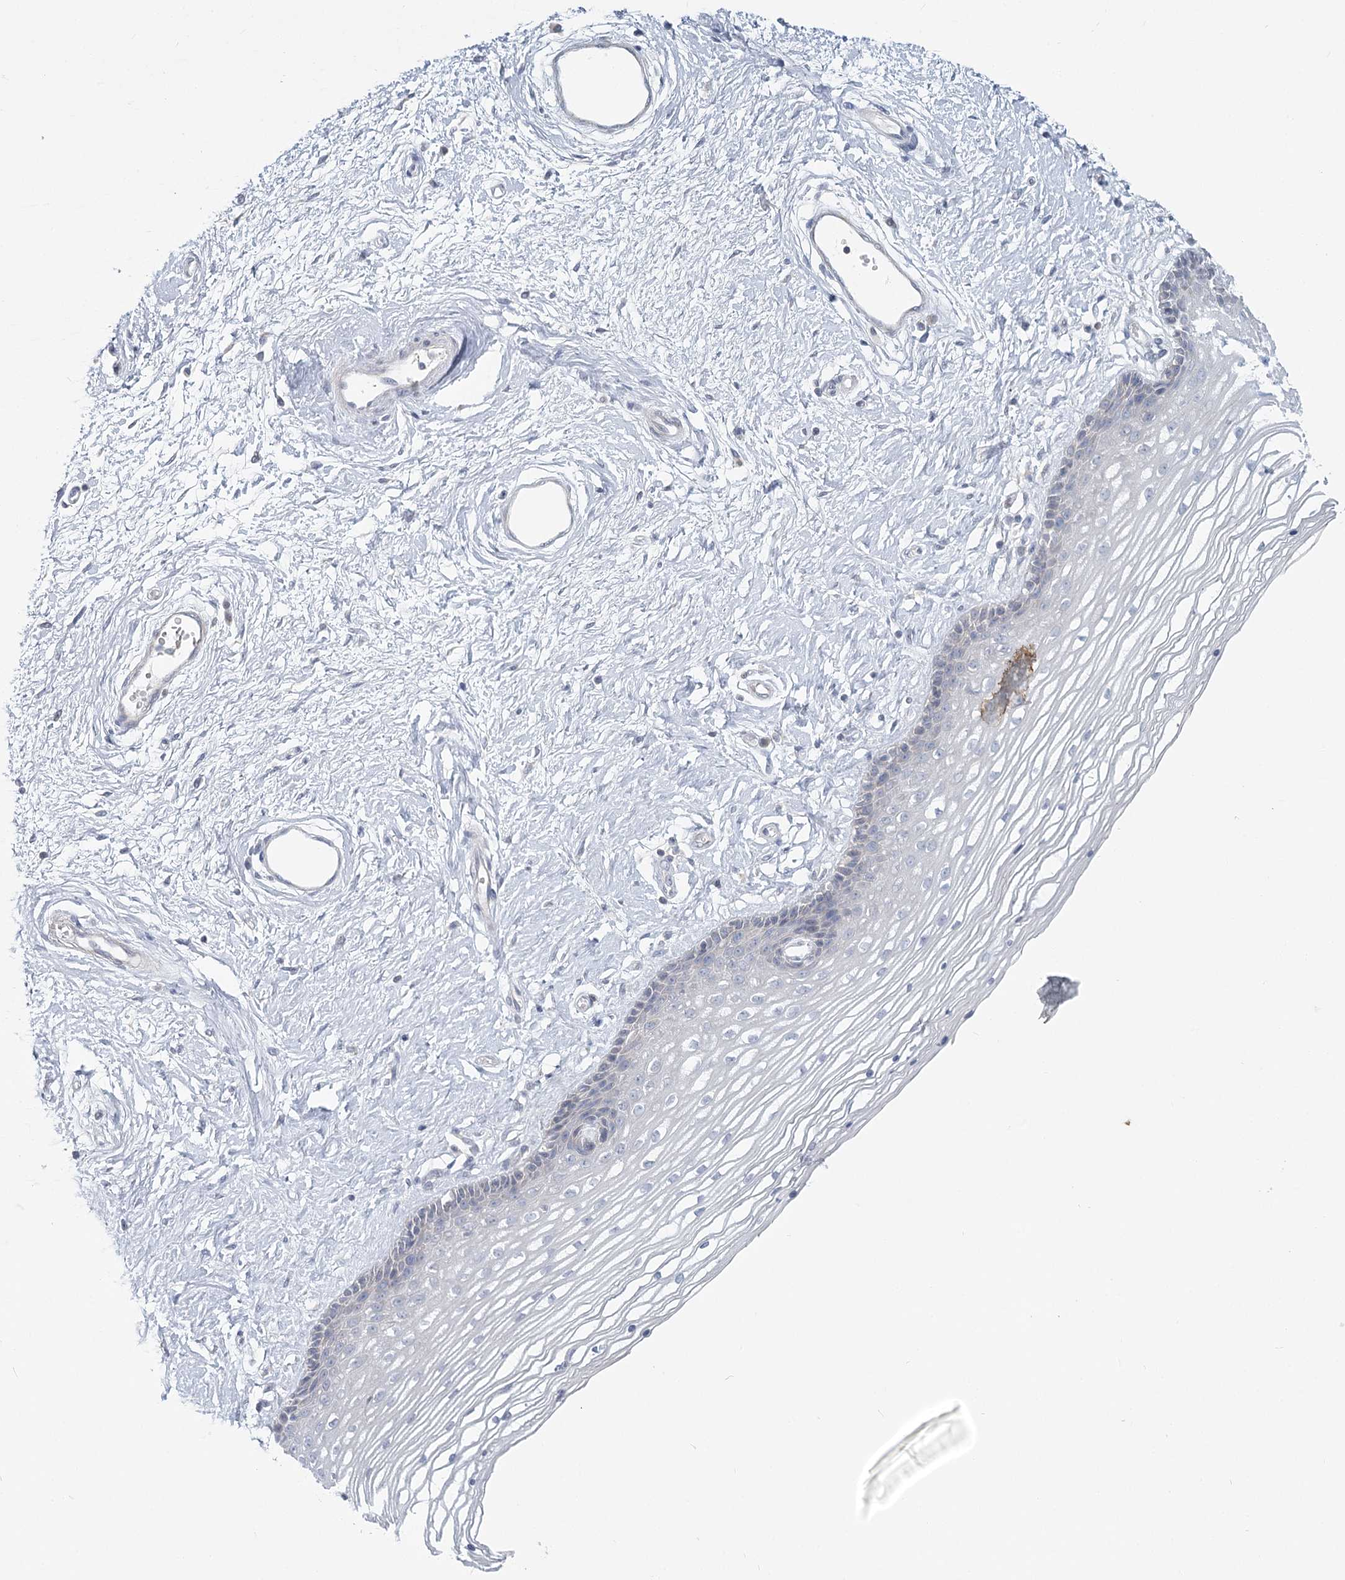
{"staining": {"intensity": "negative", "quantity": "none", "location": "none"}, "tissue": "vagina", "cell_type": "Squamous epithelial cells", "image_type": "normal", "snomed": [{"axis": "morphology", "description": "Normal tissue, NOS"}, {"axis": "topography", "description": "Vagina"}], "caption": "Immunohistochemistry (IHC) of normal human vagina demonstrates no expression in squamous epithelial cells. The staining is performed using DAB brown chromogen with nuclei counter-stained in using hematoxylin.", "gene": "USP11", "patient": {"sex": "female", "age": 46}}